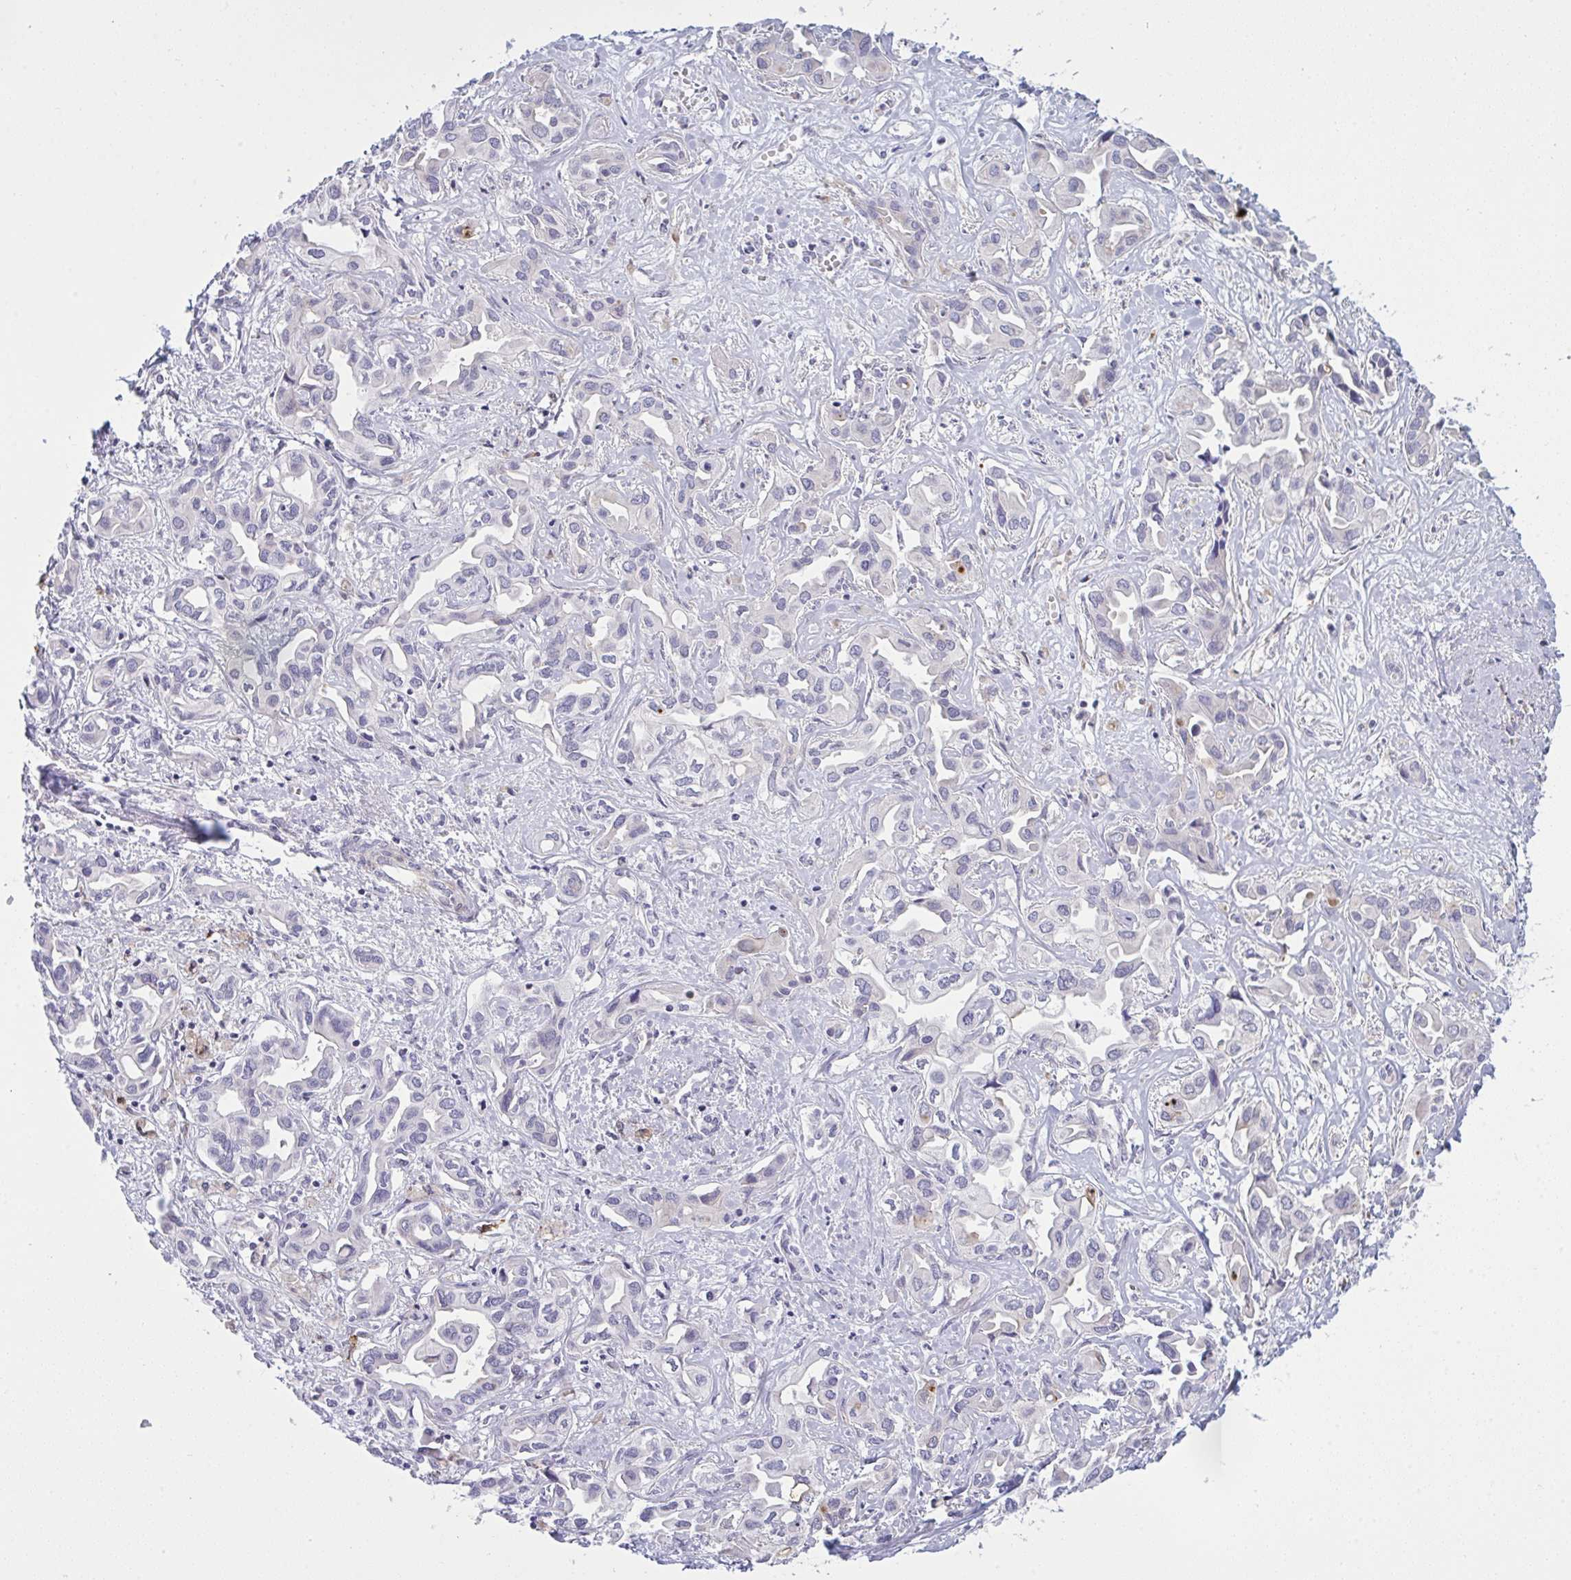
{"staining": {"intensity": "negative", "quantity": "none", "location": "none"}, "tissue": "liver cancer", "cell_type": "Tumor cells", "image_type": "cancer", "snomed": [{"axis": "morphology", "description": "Cholangiocarcinoma"}, {"axis": "topography", "description": "Liver"}], "caption": "Immunohistochemistry image of neoplastic tissue: human liver cancer (cholangiocarcinoma) stained with DAB (3,3'-diaminobenzidine) exhibits no significant protein expression in tumor cells.", "gene": "DCBLD1", "patient": {"sex": "female", "age": 64}}